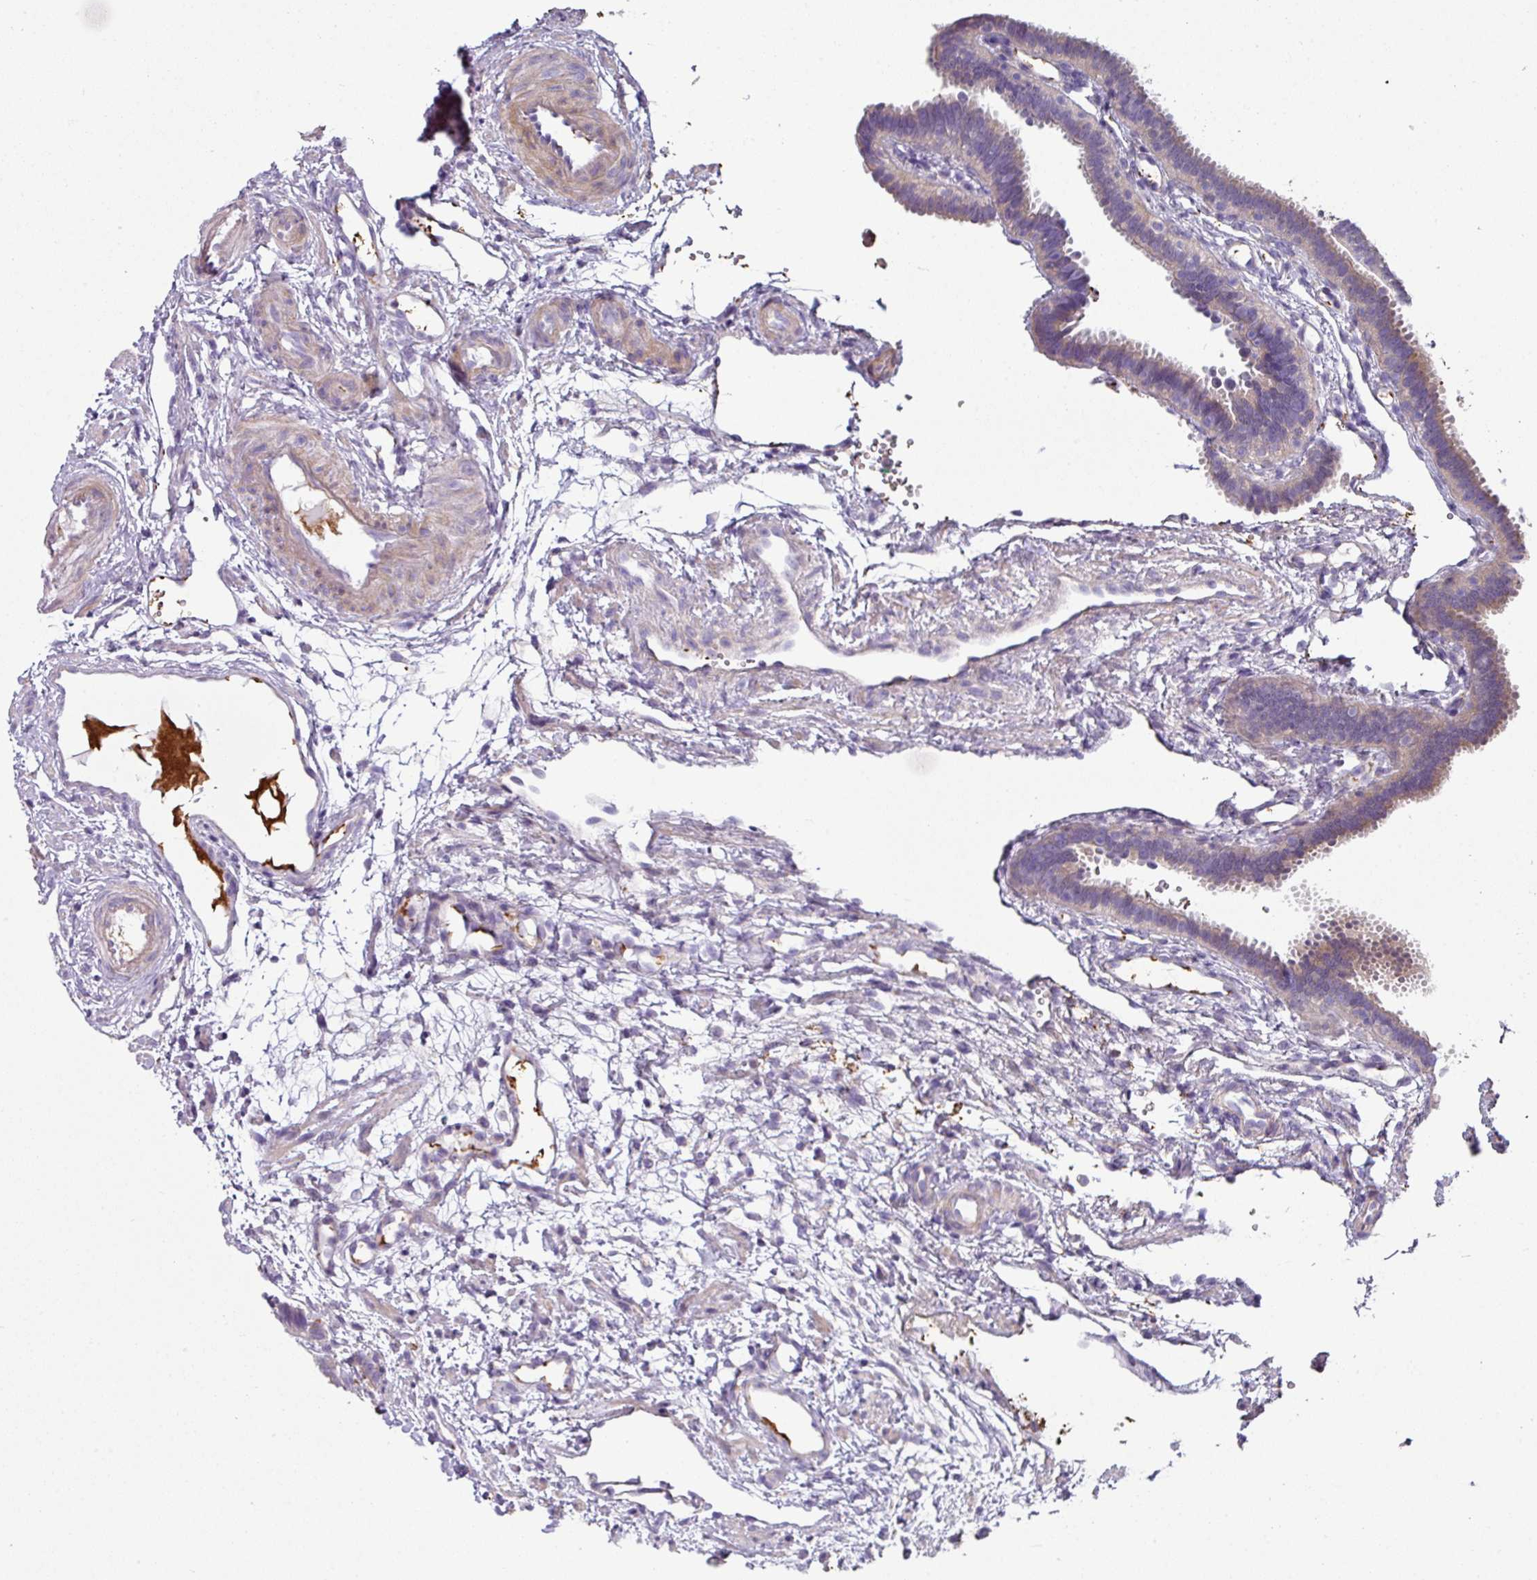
{"staining": {"intensity": "weak", "quantity": "<25%", "location": "cytoplasmic/membranous"}, "tissue": "fallopian tube", "cell_type": "Glandular cells", "image_type": "normal", "snomed": [{"axis": "morphology", "description": "Normal tissue, NOS"}, {"axis": "topography", "description": "Fallopian tube"}], "caption": "This is an immunohistochemistry photomicrograph of unremarkable human fallopian tube. There is no positivity in glandular cells.", "gene": "LRRC9", "patient": {"sex": "female", "age": 37}}